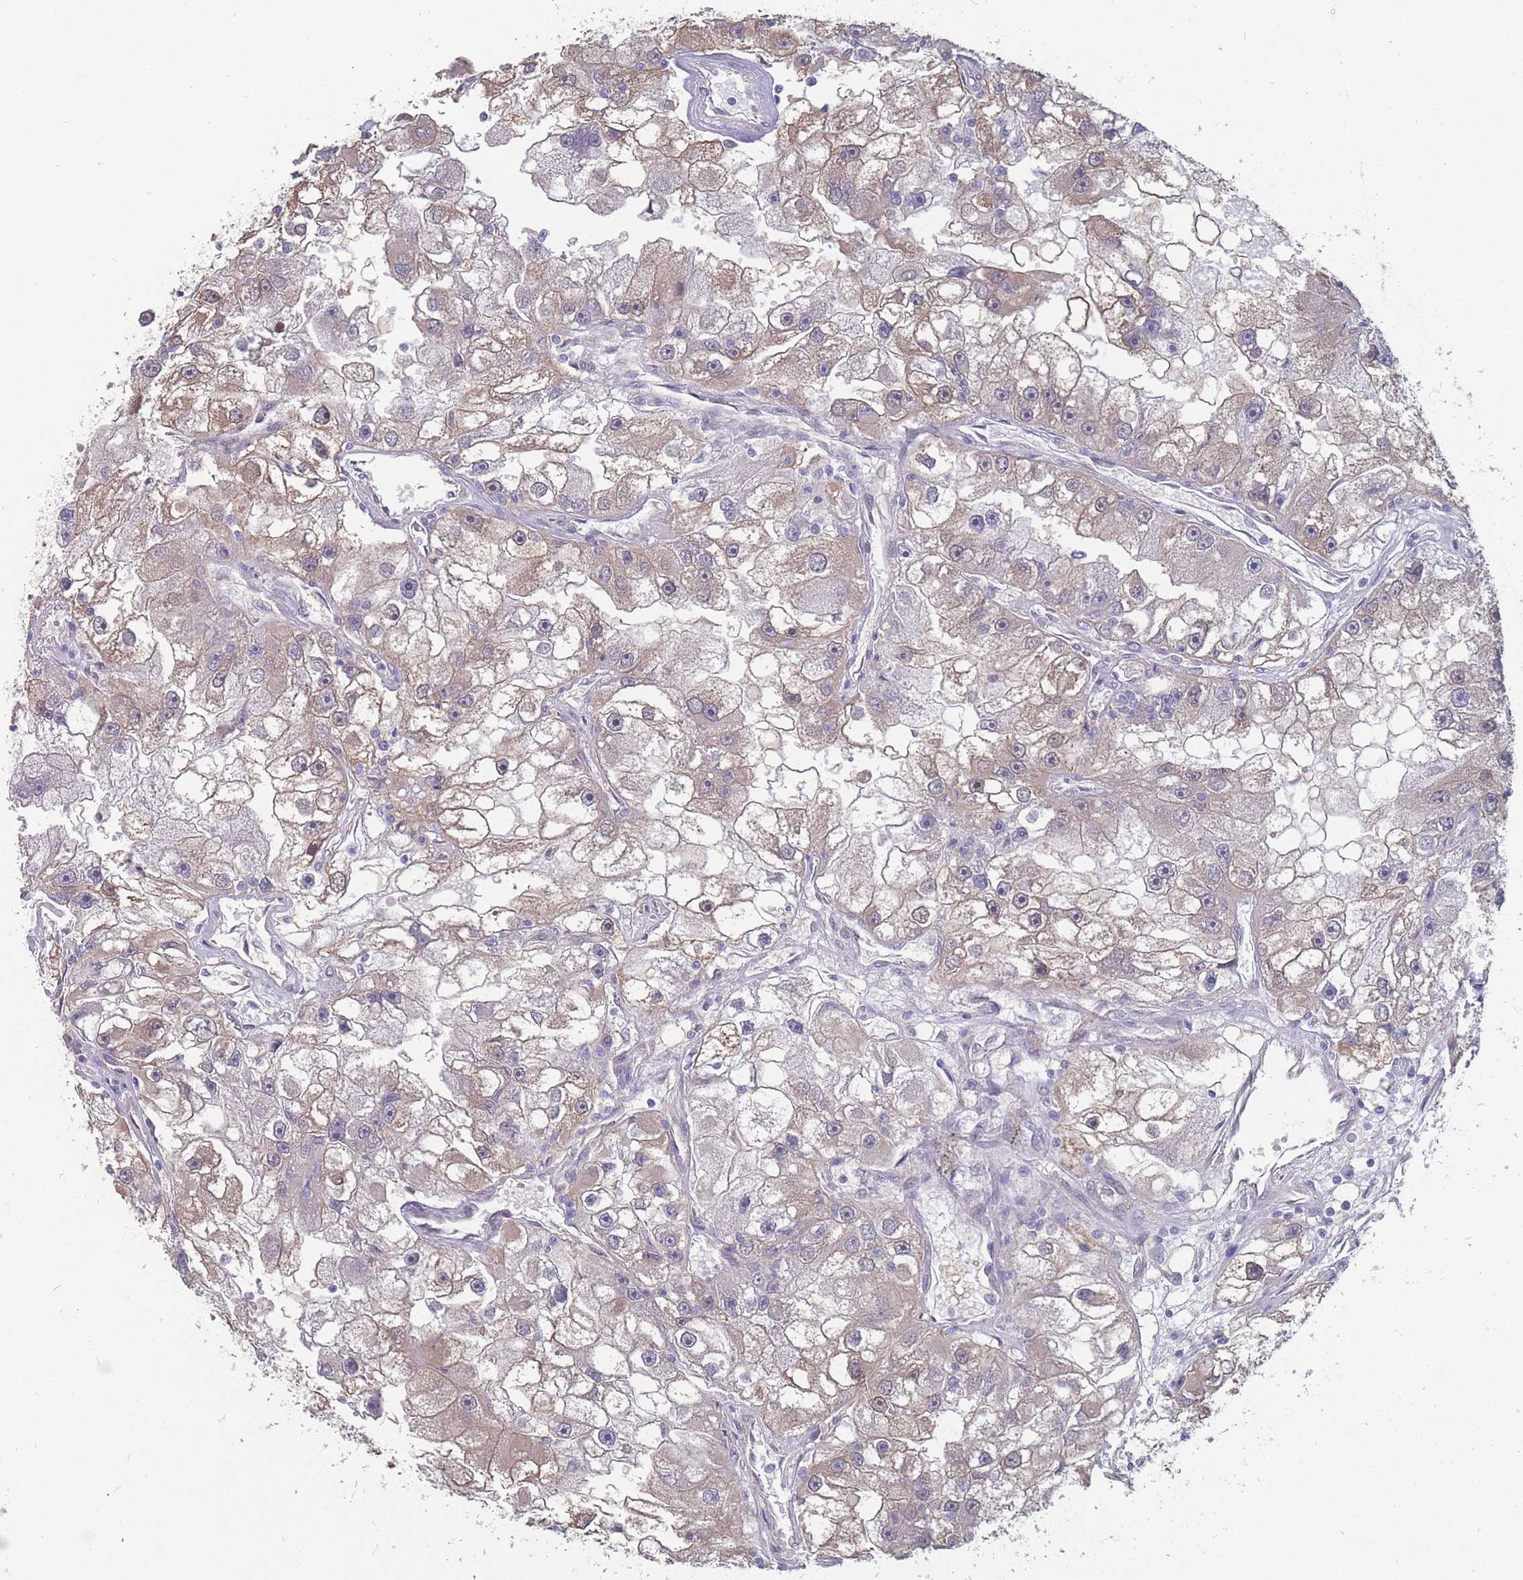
{"staining": {"intensity": "weak", "quantity": "<25%", "location": "cytoplasmic/membranous"}, "tissue": "renal cancer", "cell_type": "Tumor cells", "image_type": "cancer", "snomed": [{"axis": "morphology", "description": "Adenocarcinoma, NOS"}, {"axis": "topography", "description": "Kidney"}], "caption": "This is an immunohistochemistry micrograph of renal cancer. There is no positivity in tumor cells.", "gene": "SLC1A6", "patient": {"sex": "male", "age": 63}}